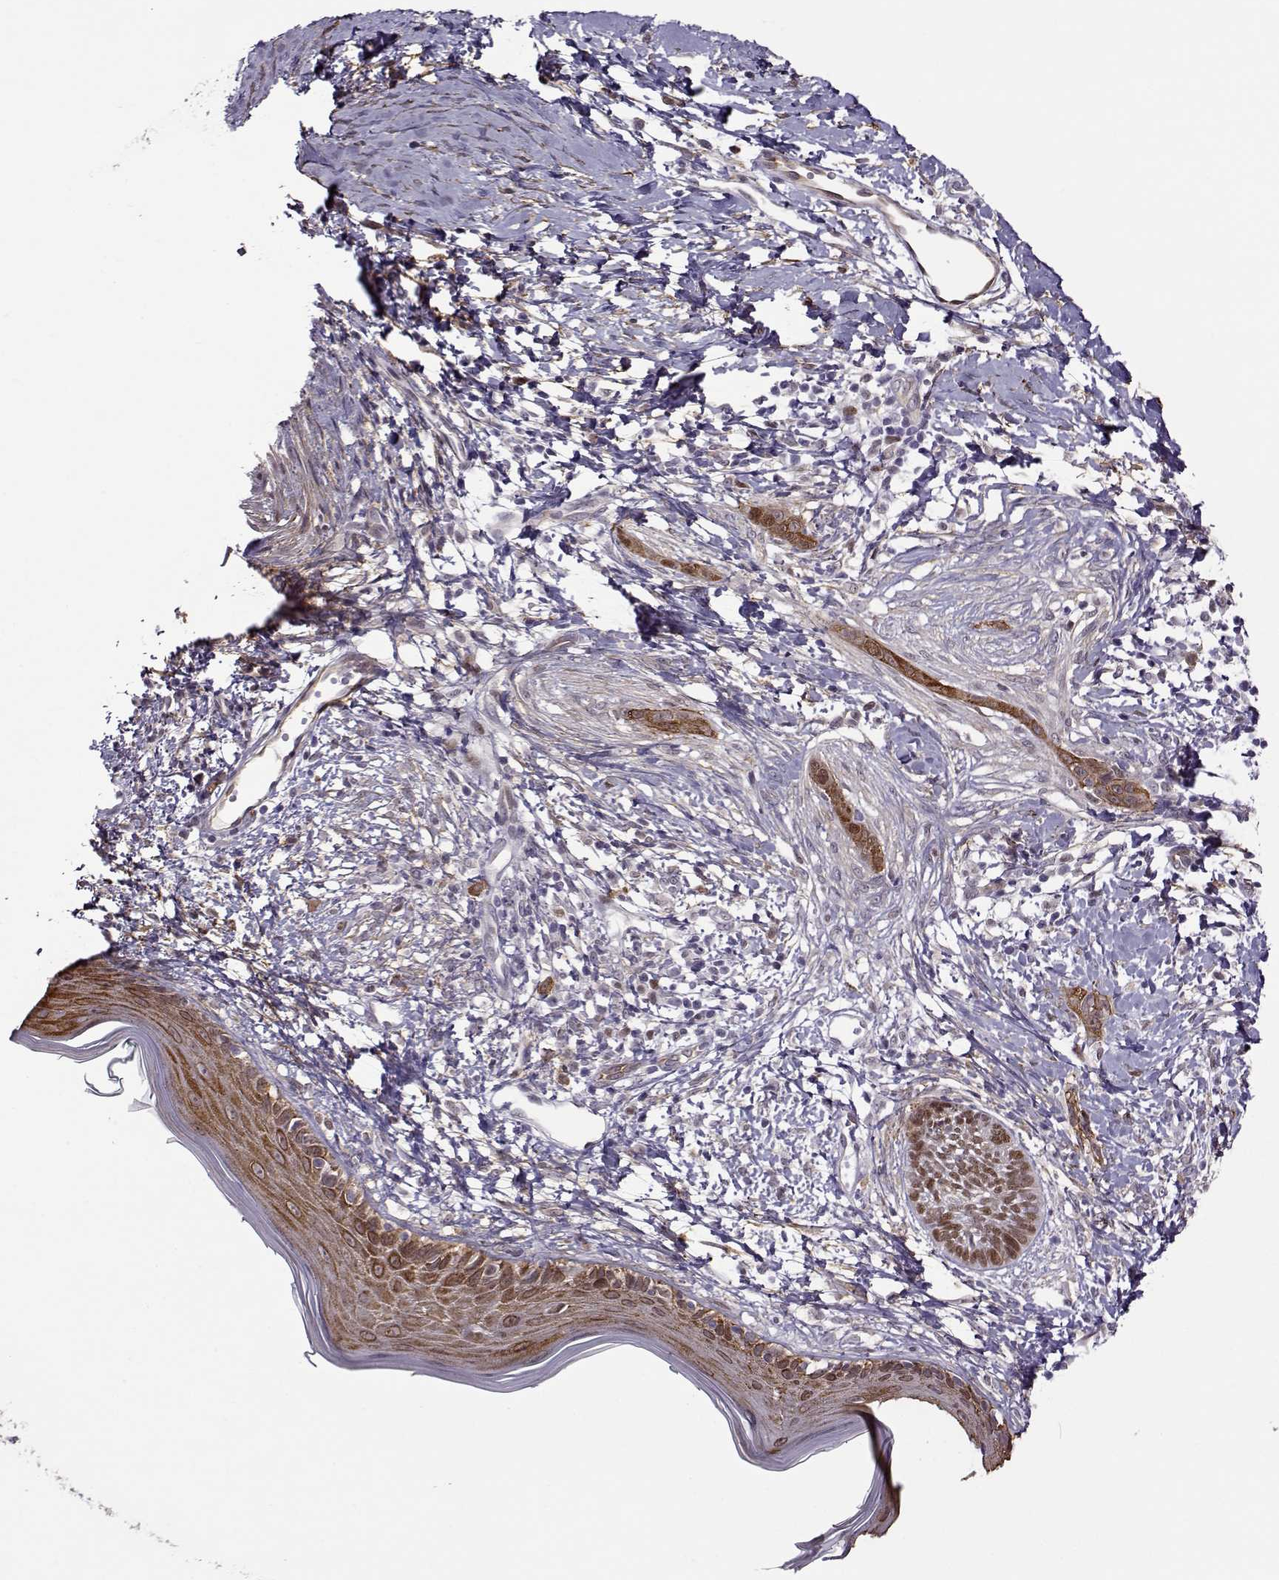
{"staining": {"intensity": "weak", "quantity": "<25%", "location": "cytoplasmic/membranous"}, "tissue": "skin cancer", "cell_type": "Tumor cells", "image_type": "cancer", "snomed": [{"axis": "morphology", "description": "Normal tissue, NOS"}, {"axis": "morphology", "description": "Basal cell carcinoma"}, {"axis": "topography", "description": "Skin"}], "caption": "Skin cancer (basal cell carcinoma) stained for a protein using immunohistochemistry displays no staining tumor cells.", "gene": "BACH1", "patient": {"sex": "male", "age": 84}}